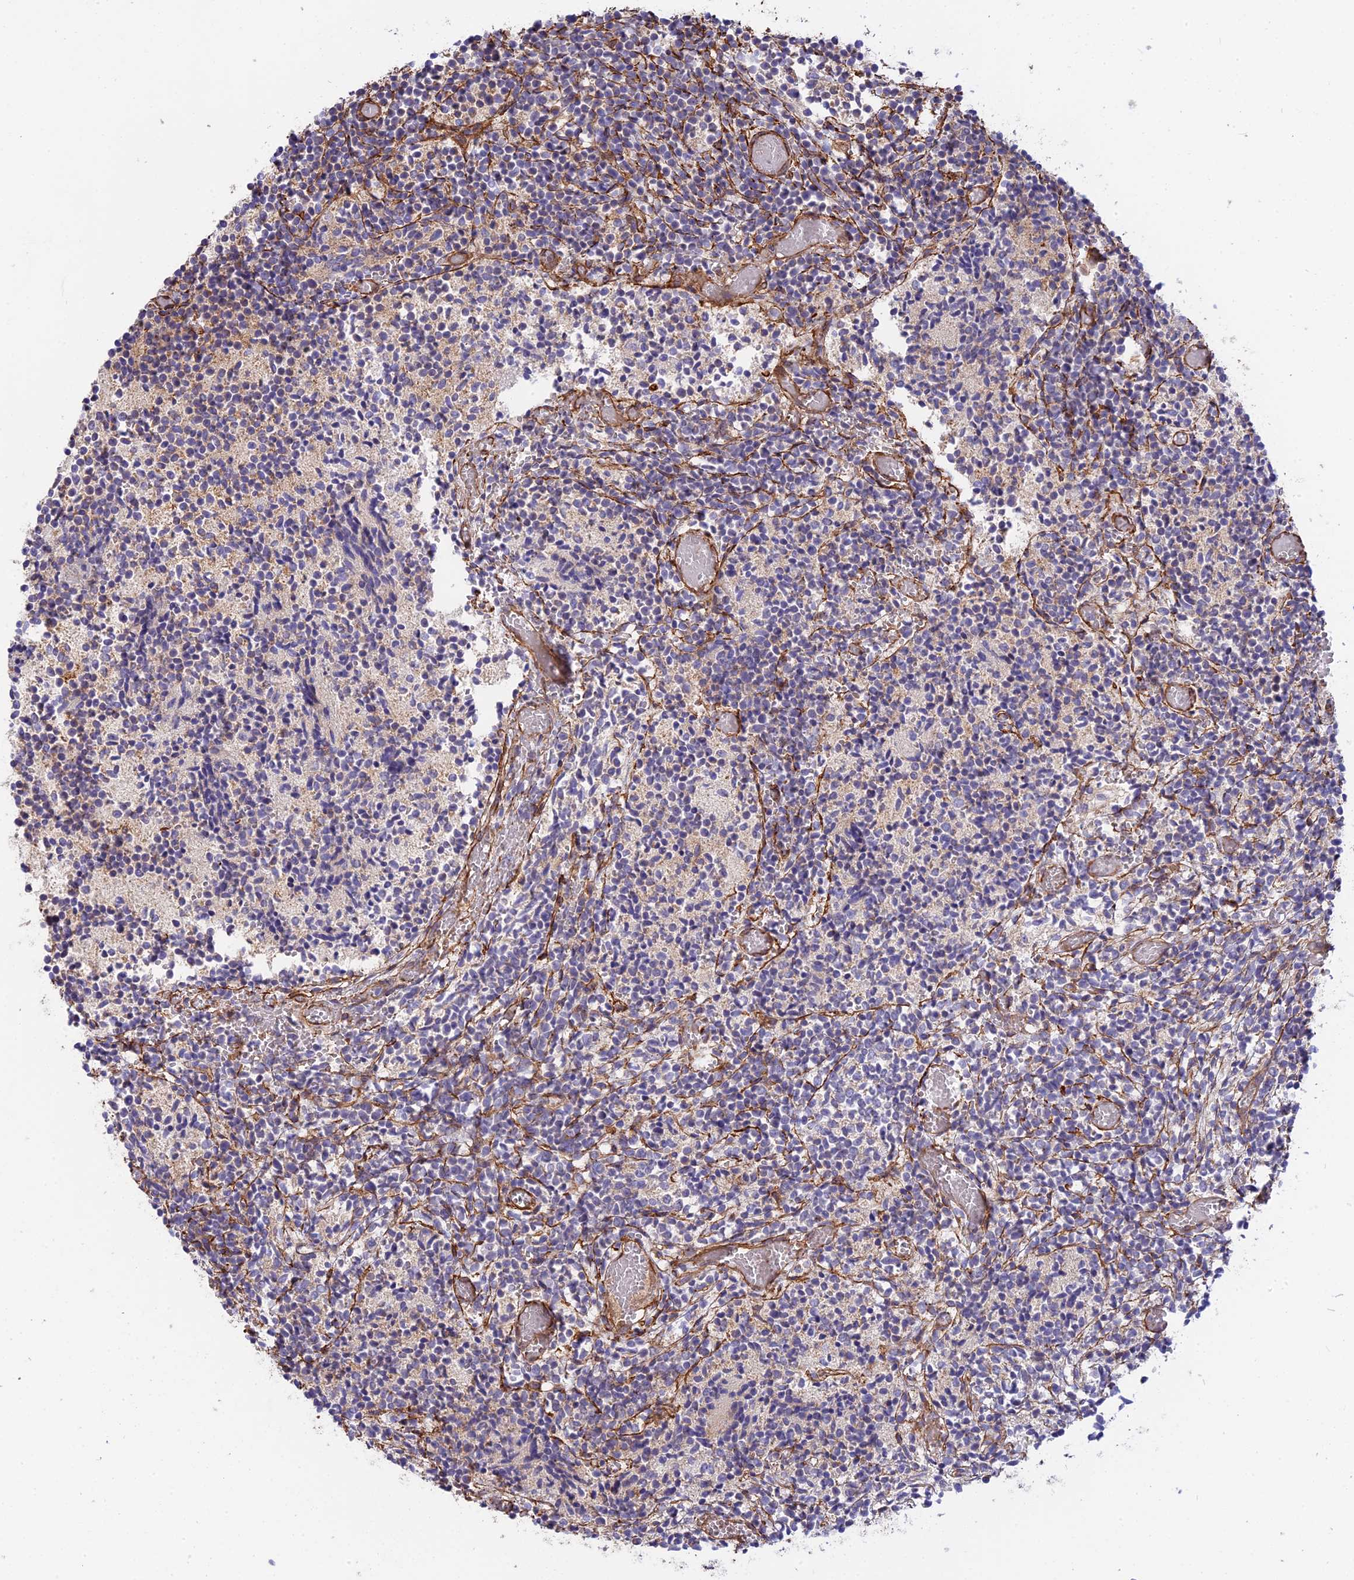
{"staining": {"intensity": "weak", "quantity": "<25%", "location": "cytoplasmic/membranous"}, "tissue": "glioma", "cell_type": "Tumor cells", "image_type": "cancer", "snomed": [{"axis": "morphology", "description": "Glioma, malignant, Low grade"}, {"axis": "topography", "description": "Brain"}], "caption": "Immunohistochemistry (IHC) of human glioma reveals no staining in tumor cells.", "gene": "CNBD2", "patient": {"sex": "female", "age": 1}}